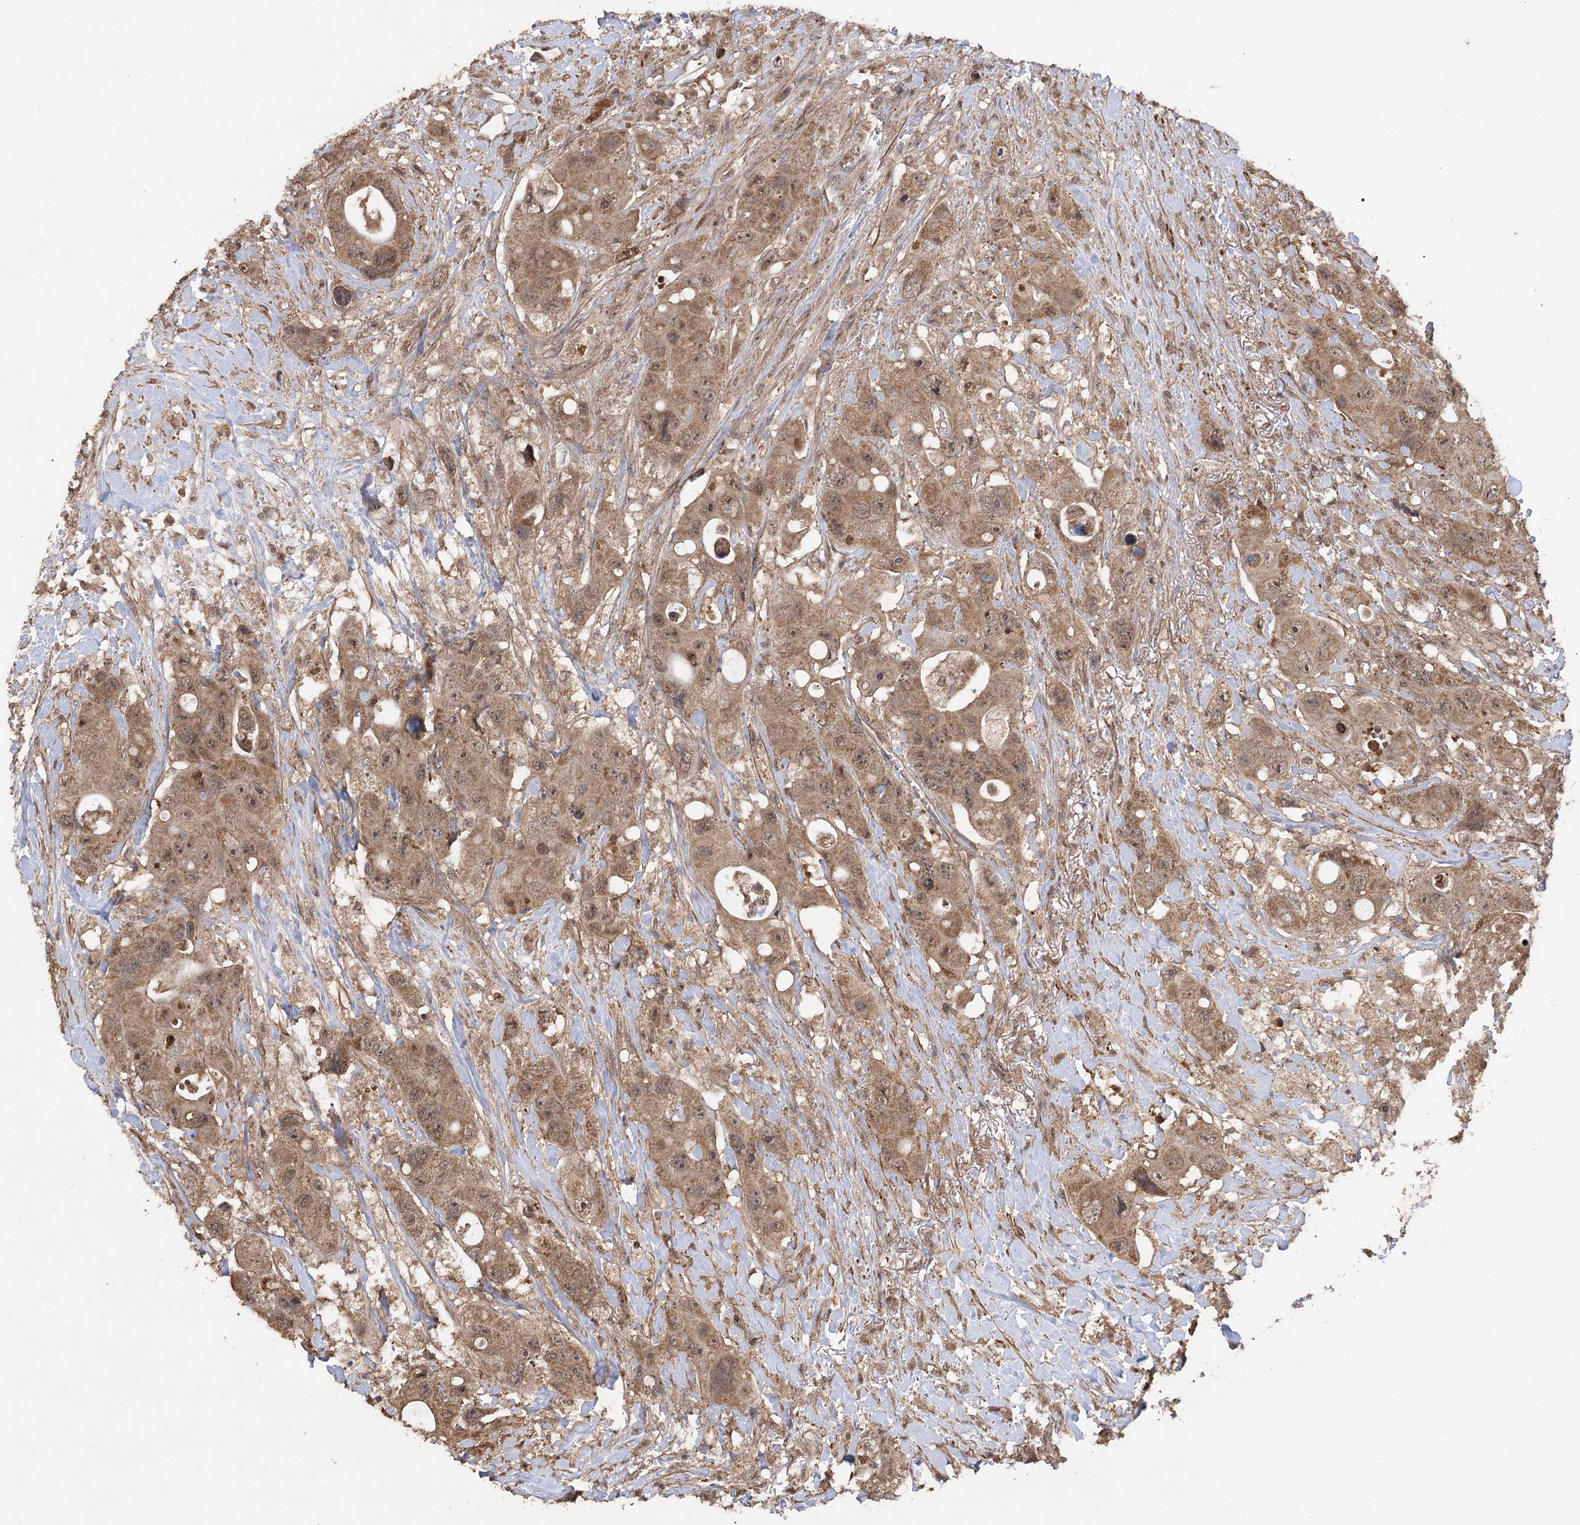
{"staining": {"intensity": "moderate", "quantity": ">75%", "location": "cytoplasmic/membranous,nuclear"}, "tissue": "colorectal cancer", "cell_type": "Tumor cells", "image_type": "cancer", "snomed": [{"axis": "morphology", "description": "Adenocarcinoma, NOS"}, {"axis": "topography", "description": "Colon"}], "caption": "High-magnification brightfield microscopy of colorectal cancer stained with DAB (brown) and counterstained with hematoxylin (blue). tumor cells exhibit moderate cytoplasmic/membranous and nuclear positivity is seen in approximately>75% of cells. (IHC, brightfield microscopy, high magnification).", "gene": "TENM2", "patient": {"sex": "female", "age": 46}}